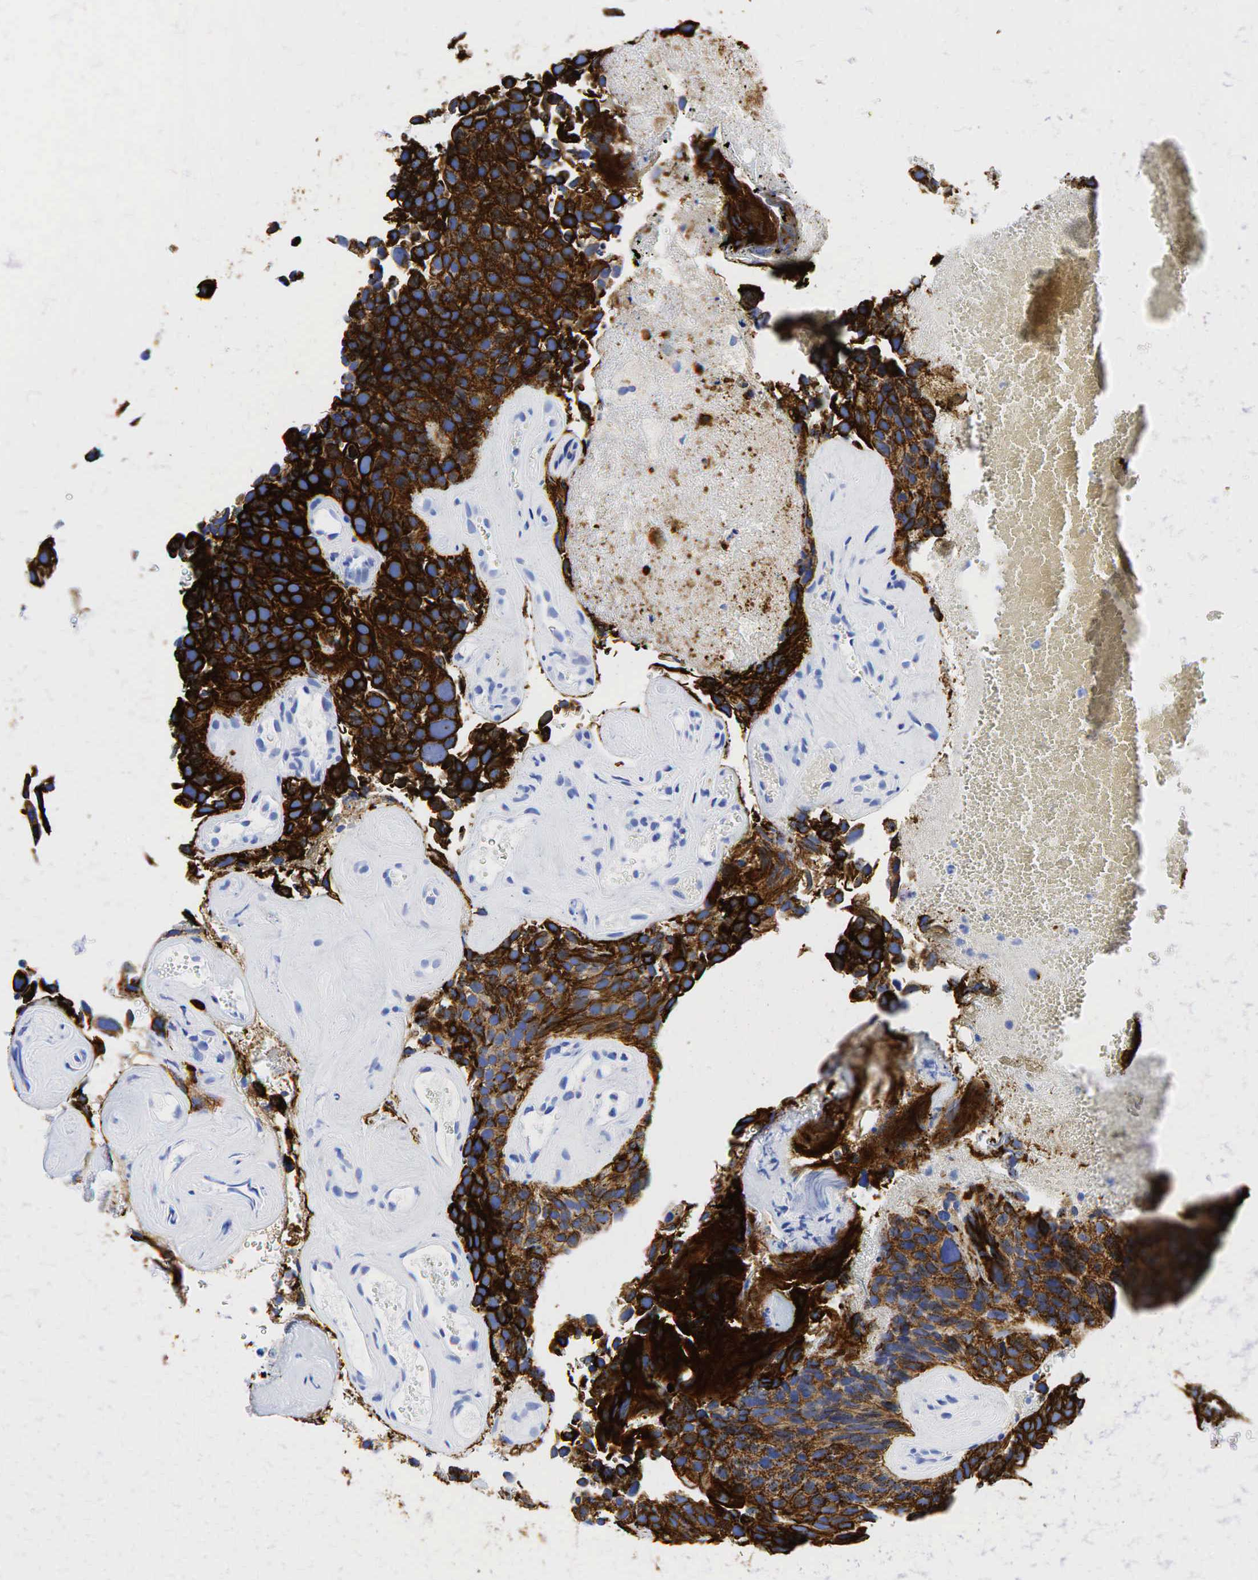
{"staining": {"intensity": "strong", "quantity": ">75%", "location": "cytoplasmic/membranous"}, "tissue": "urothelial cancer", "cell_type": "Tumor cells", "image_type": "cancer", "snomed": [{"axis": "morphology", "description": "Urothelial carcinoma, High grade"}, {"axis": "topography", "description": "Urinary bladder"}], "caption": "Immunohistochemical staining of high-grade urothelial carcinoma displays high levels of strong cytoplasmic/membranous staining in about >75% of tumor cells.", "gene": "KRT19", "patient": {"sex": "male", "age": 72}}